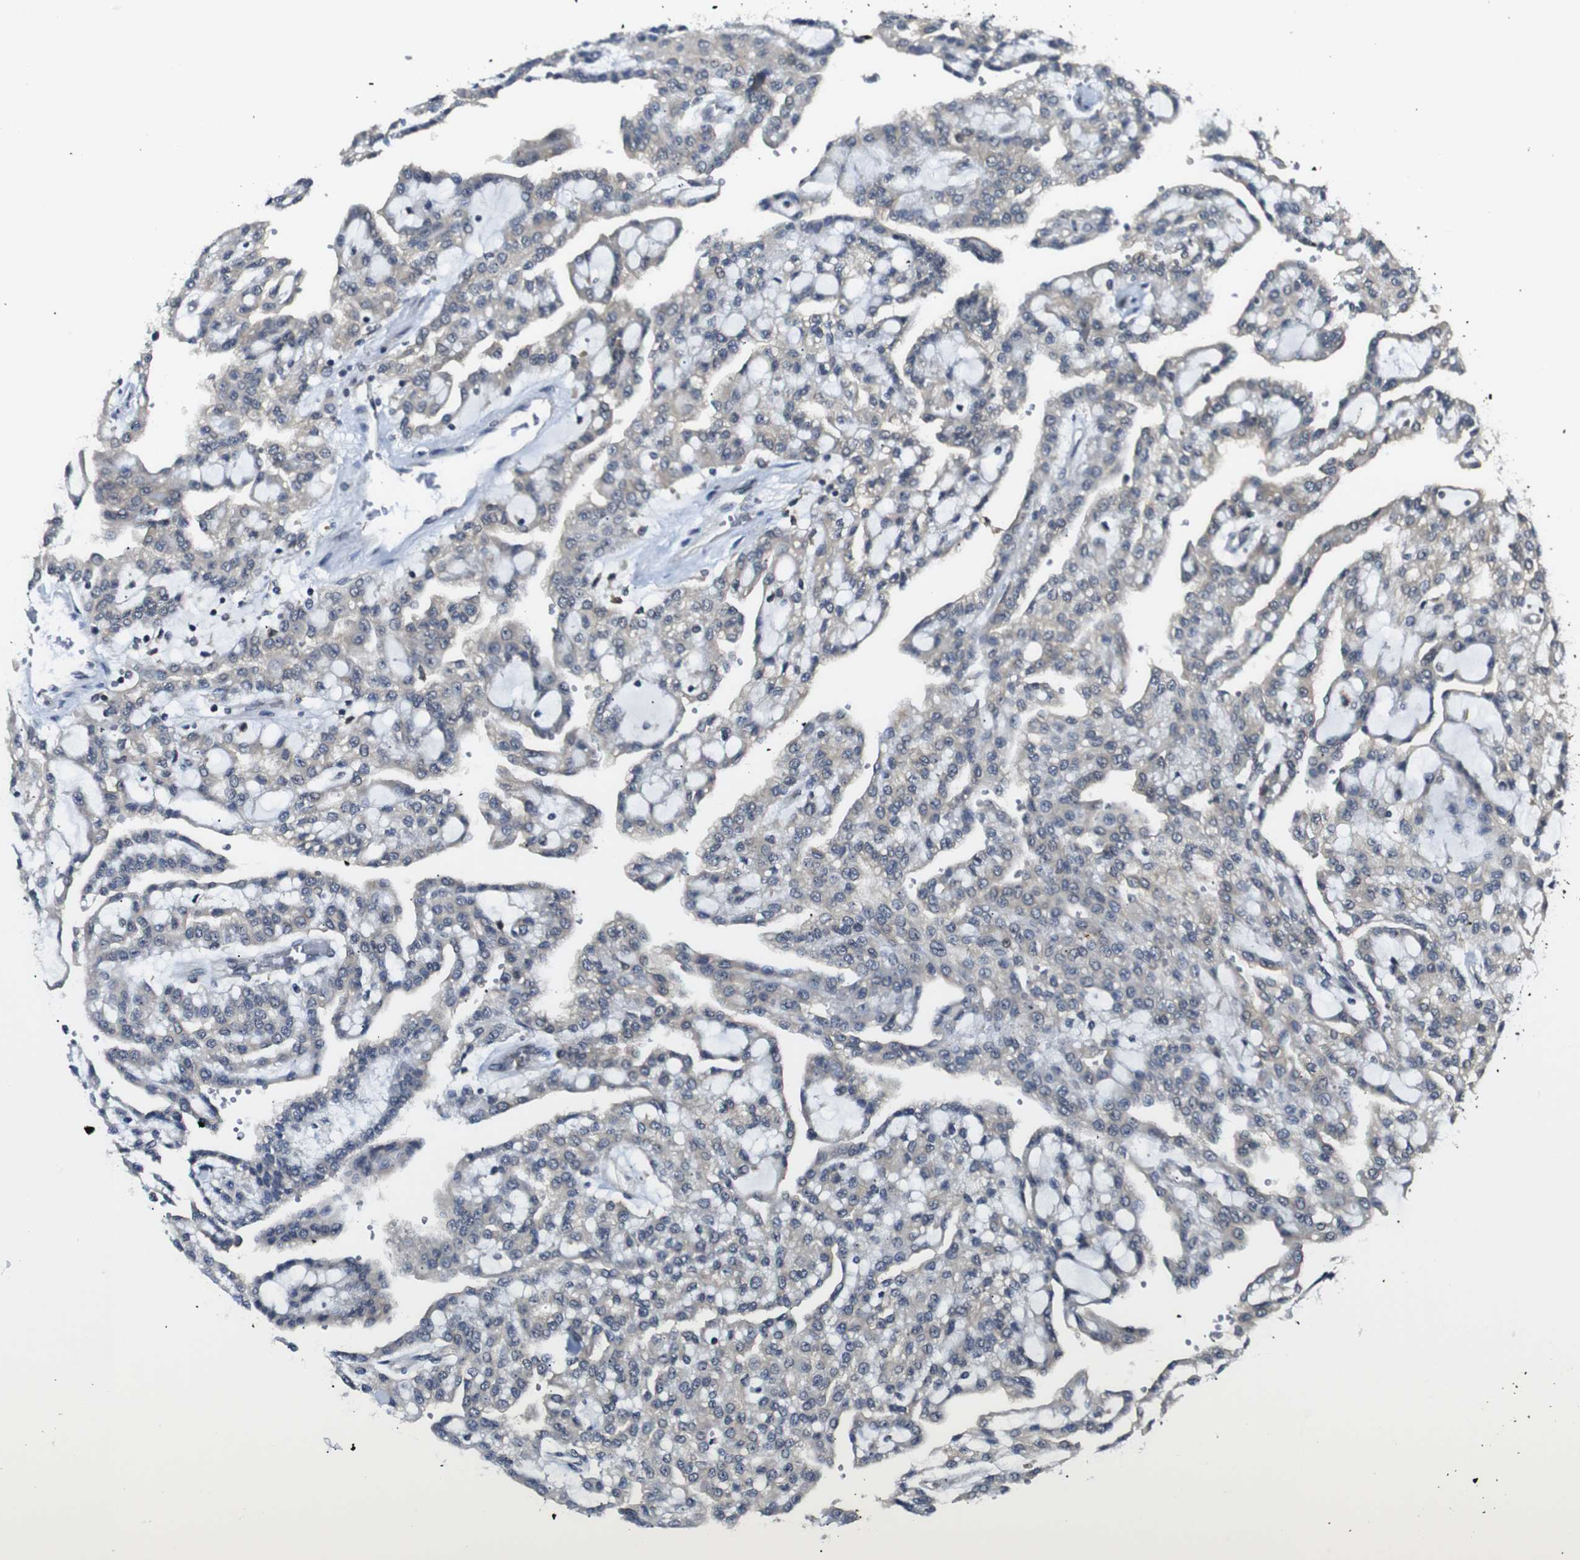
{"staining": {"intensity": "negative", "quantity": "none", "location": "none"}, "tissue": "renal cancer", "cell_type": "Tumor cells", "image_type": "cancer", "snomed": [{"axis": "morphology", "description": "Adenocarcinoma, NOS"}, {"axis": "topography", "description": "Kidney"}], "caption": "The immunohistochemistry (IHC) histopathology image has no significant staining in tumor cells of adenocarcinoma (renal) tissue.", "gene": "UBXN1", "patient": {"sex": "male", "age": 63}}